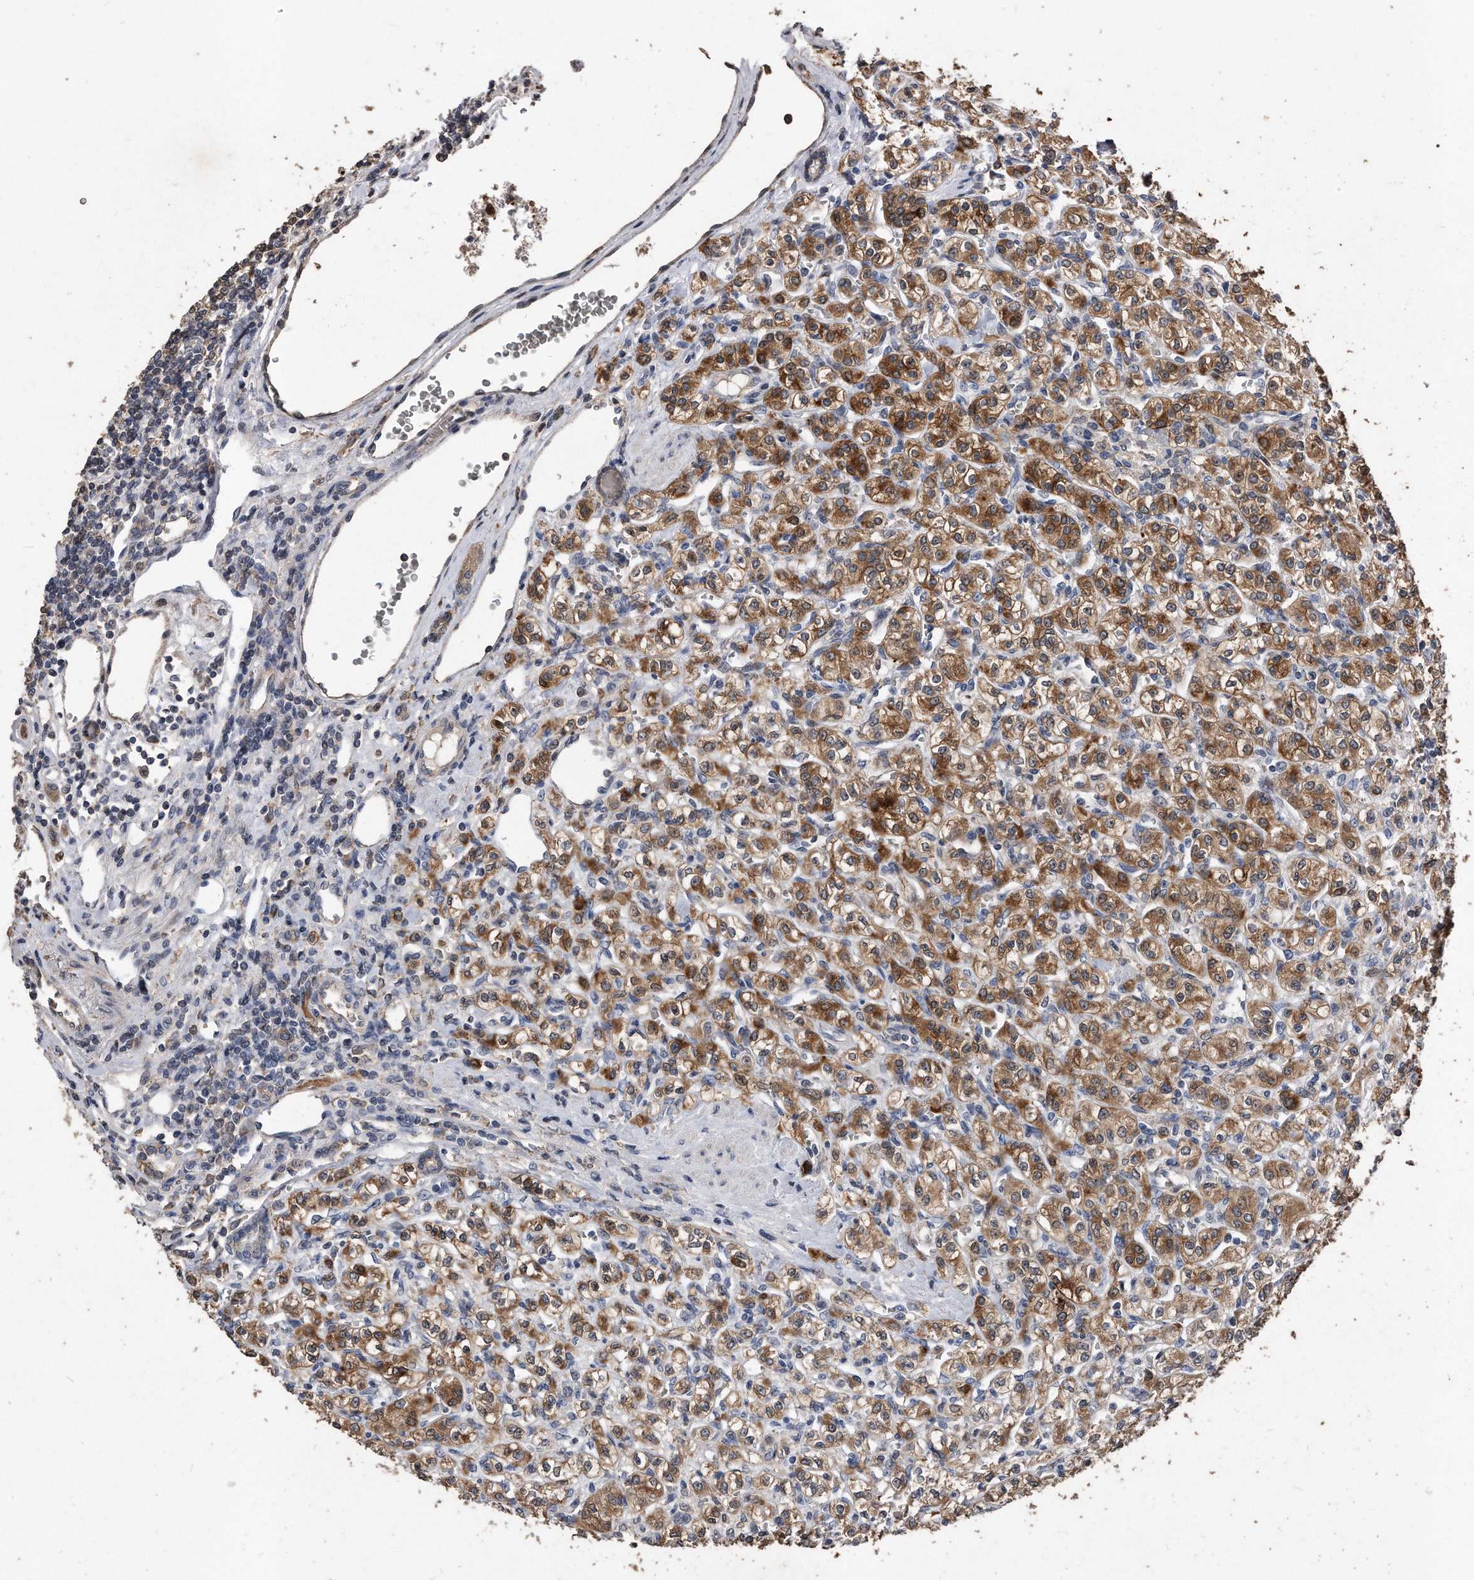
{"staining": {"intensity": "moderate", "quantity": ">75%", "location": "cytoplasmic/membranous"}, "tissue": "renal cancer", "cell_type": "Tumor cells", "image_type": "cancer", "snomed": [{"axis": "morphology", "description": "Adenocarcinoma, NOS"}, {"axis": "topography", "description": "Kidney"}], "caption": "Immunohistochemistry (IHC) micrograph of neoplastic tissue: human renal cancer stained using IHC reveals medium levels of moderate protein expression localized specifically in the cytoplasmic/membranous of tumor cells, appearing as a cytoplasmic/membranous brown color.", "gene": "IL20RA", "patient": {"sex": "male", "age": 77}}